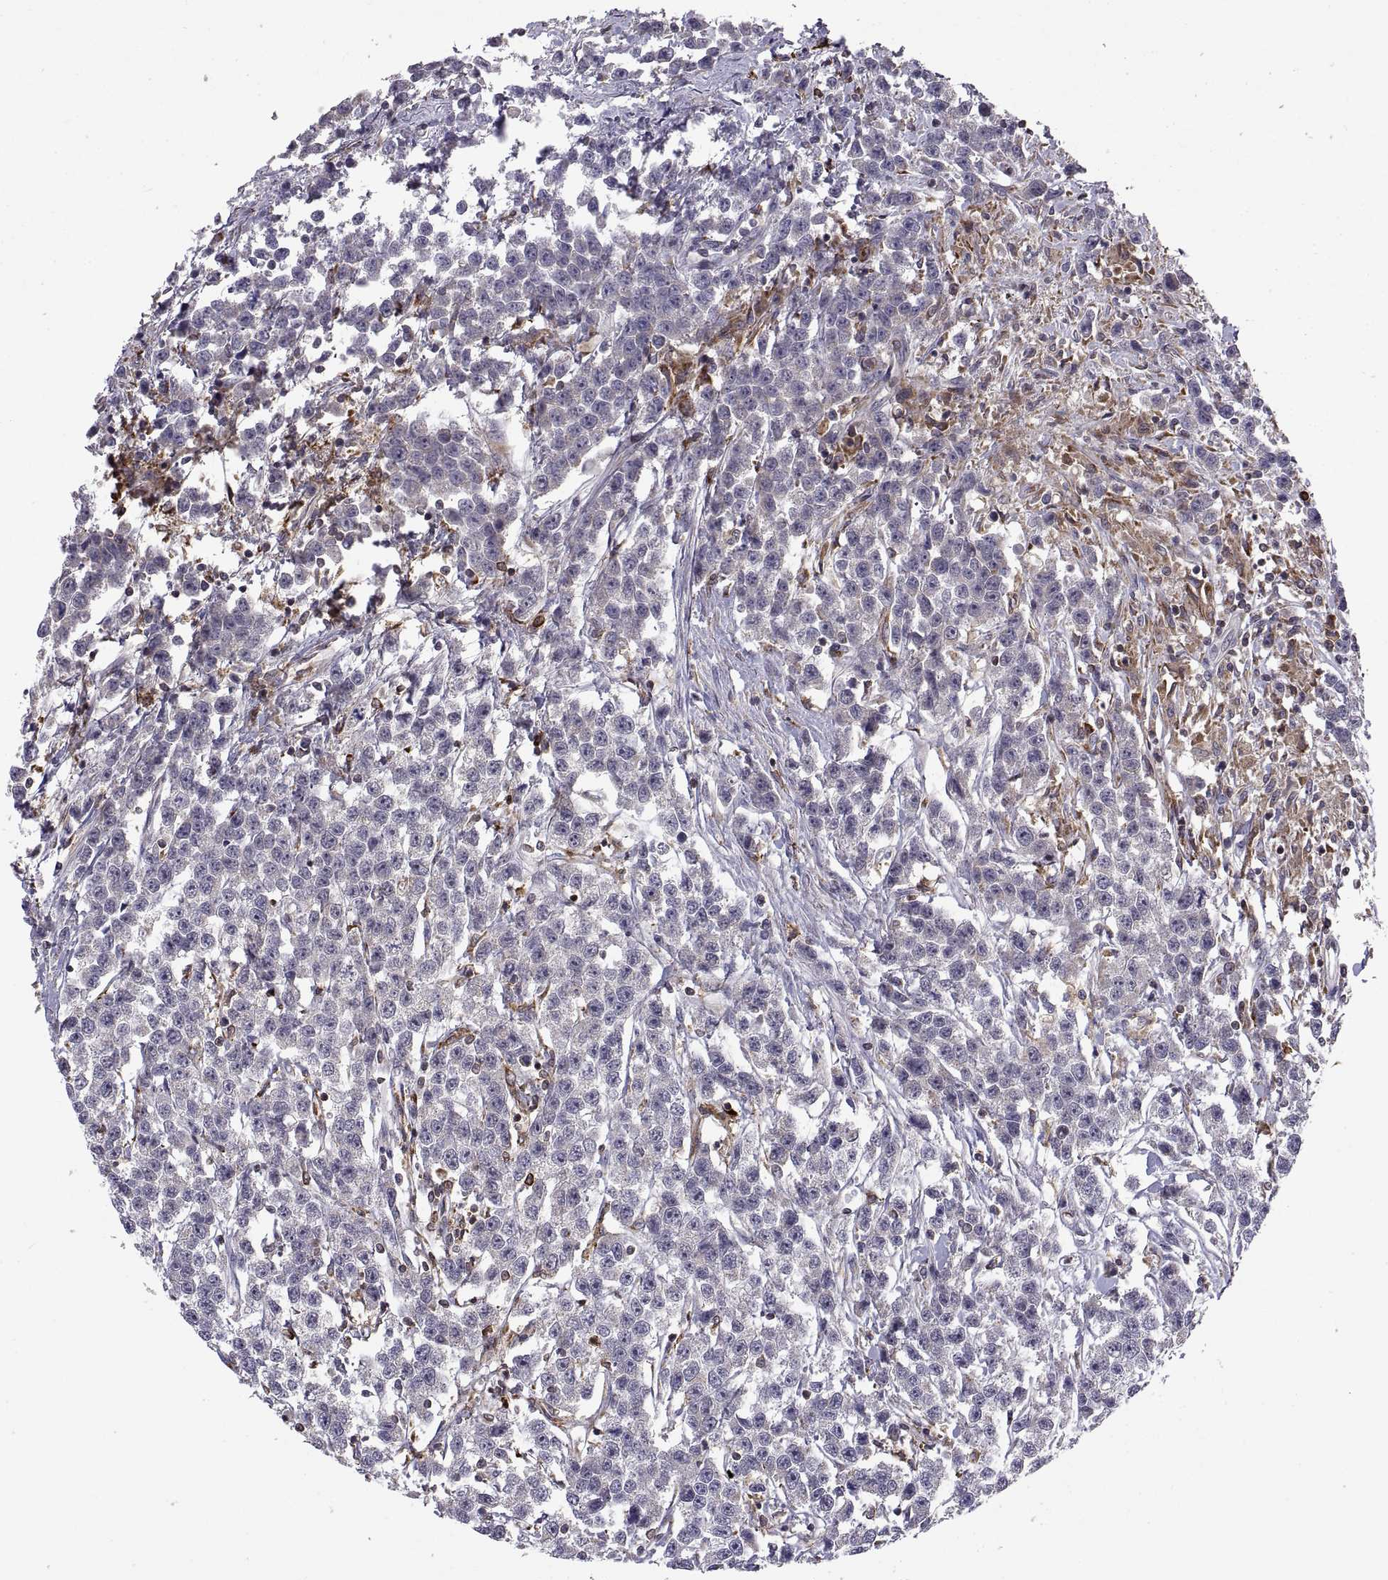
{"staining": {"intensity": "negative", "quantity": "none", "location": "none"}, "tissue": "testis cancer", "cell_type": "Tumor cells", "image_type": "cancer", "snomed": [{"axis": "morphology", "description": "Seminoma, NOS"}, {"axis": "topography", "description": "Testis"}], "caption": "This is an immunohistochemistry (IHC) micrograph of human testis seminoma. There is no expression in tumor cells.", "gene": "ACAP1", "patient": {"sex": "male", "age": 59}}